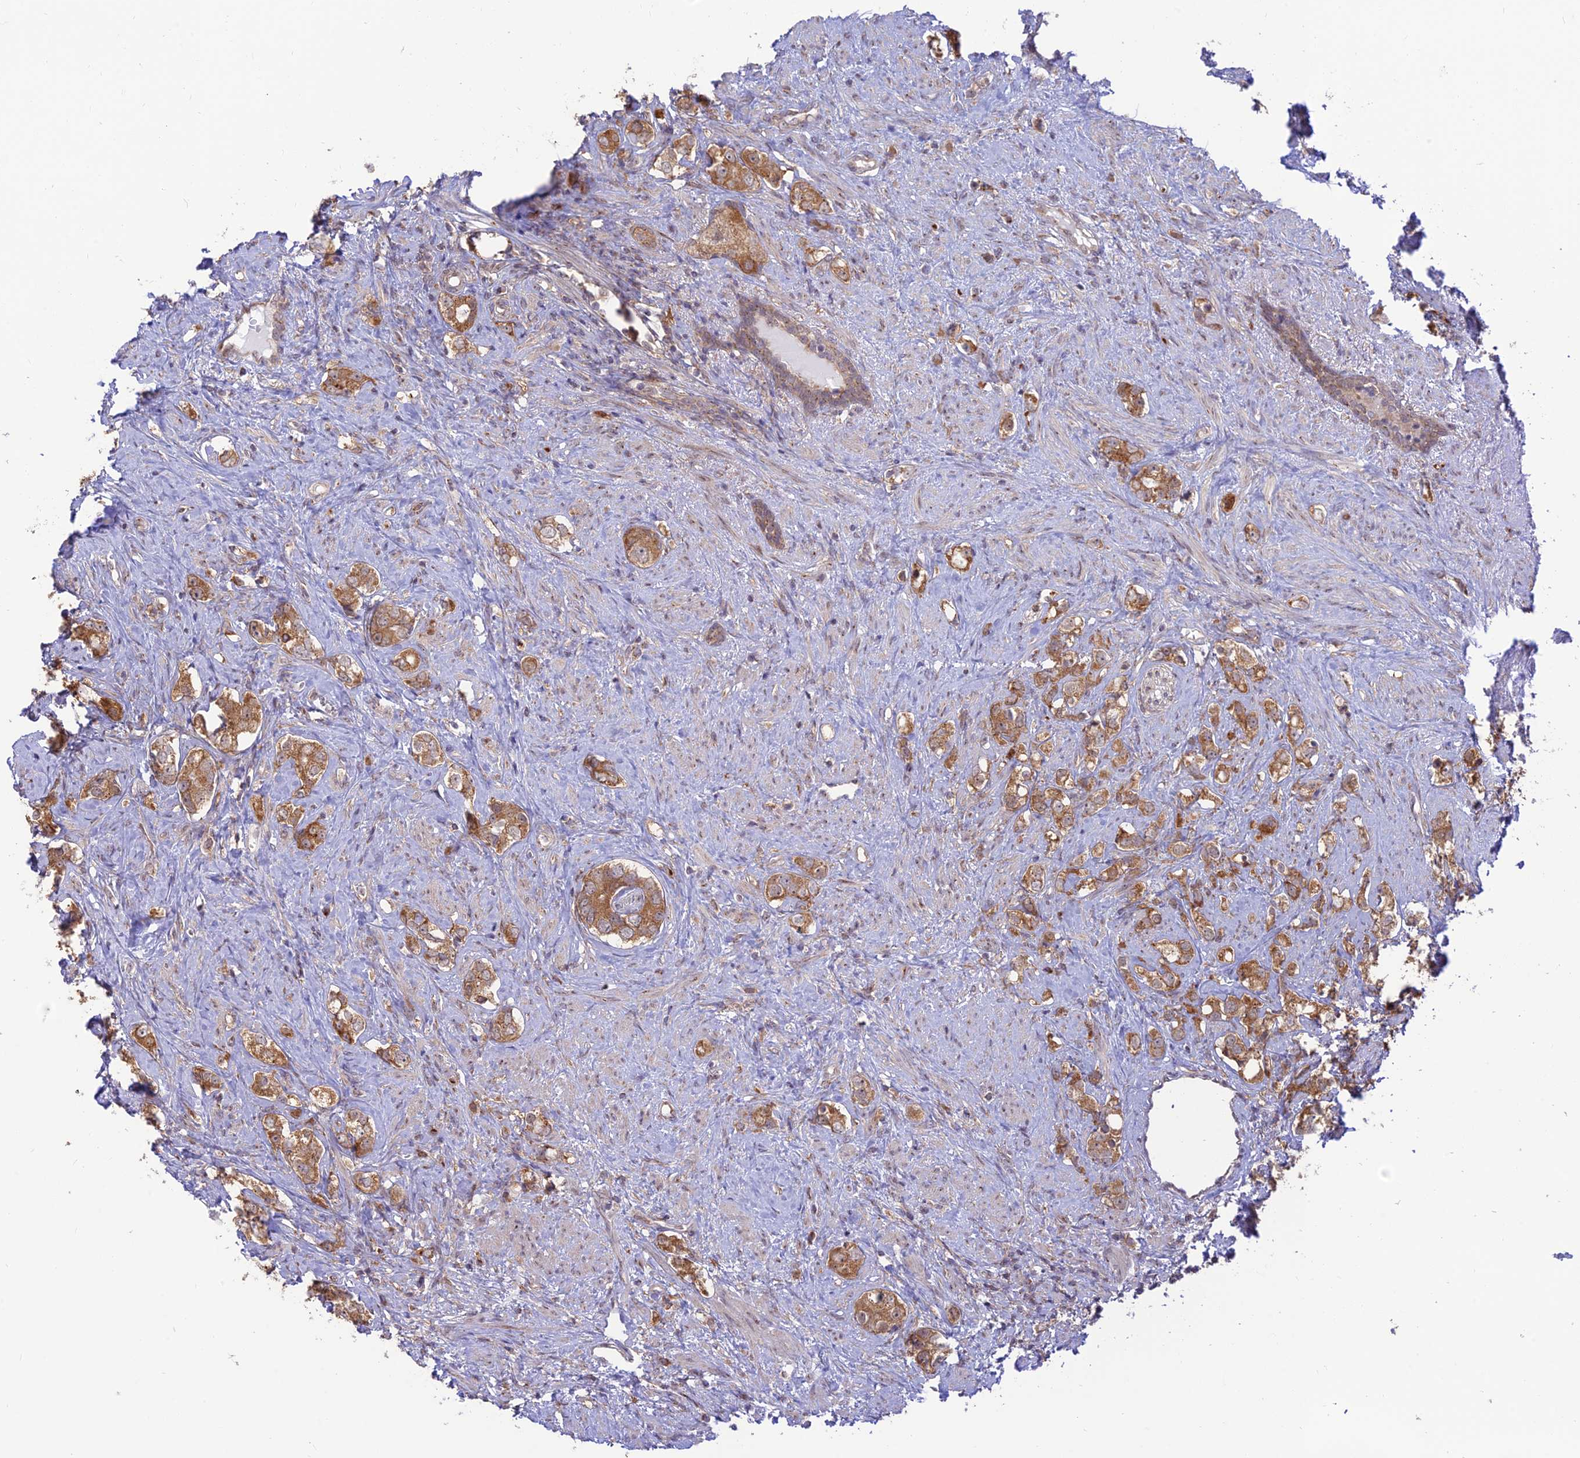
{"staining": {"intensity": "moderate", "quantity": ">75%", "location": "cytoplasmic/membranous"}, "tissue": "prostate cancer", "cell_type": "Tumor cells", "image_type": "cancer", "snomed": [{"axis": "morphology", "description": "Adenocarcinoma, High grade"}, {"axis": "topography", "description": "Prostate"}], "caption": "Immunohistochemistry (IHC) photomicrograph of human prostate cancer (high-grade adenocarcinoma) stained for a protein (brown), which shows medium levels of moderate cytoplasmic/membranous staining in about >75% of tumor cells.", "gene": "GOLGA3", "patient": {"sex": "male", "age": 63}}